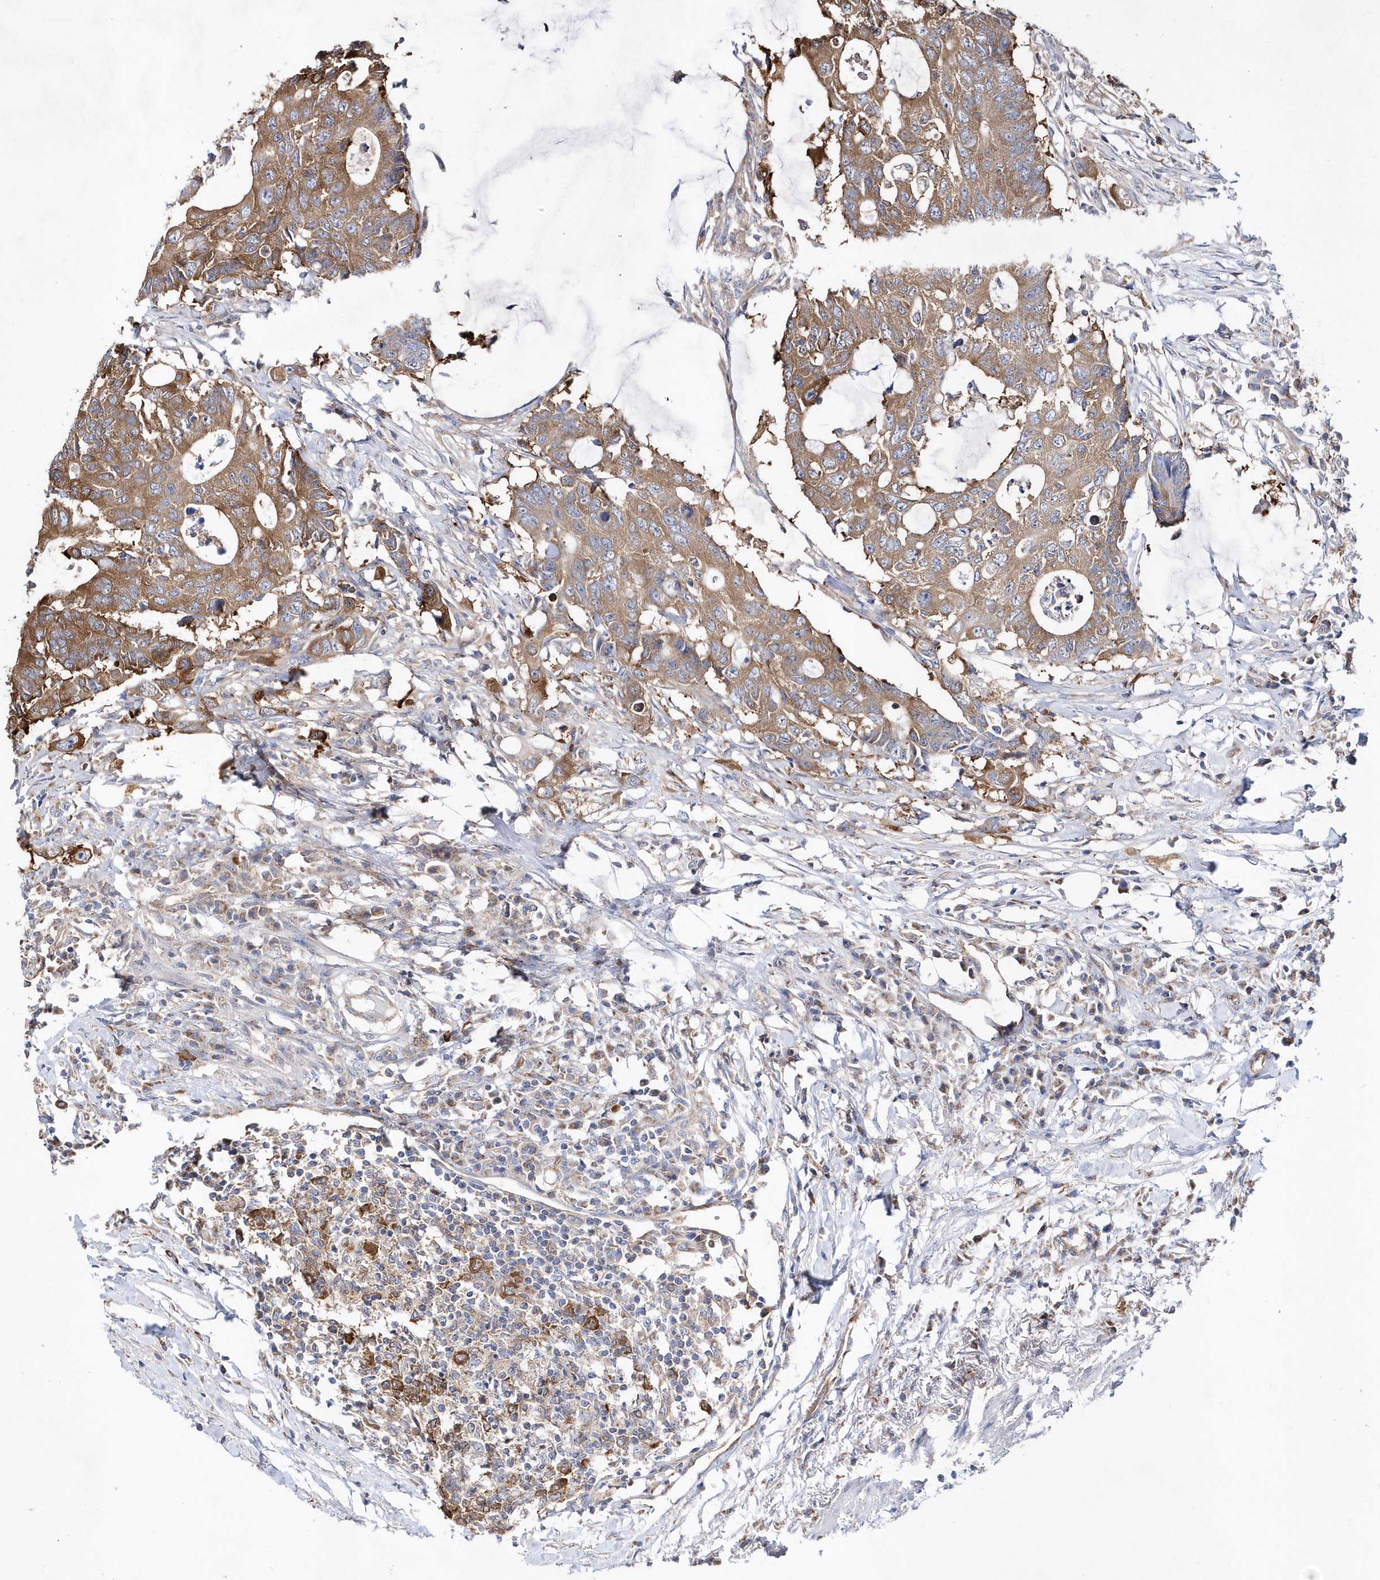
{"staining": {"intensity": "moderate", "quantity": ">75%", "location": "cytoplasmic/membranous"}, "tissue": "colorectal cancer", "cell_type": "Tumor cells", "image_type": "cancer", "snomed": [{"axis": "morphology", "description": "Adenocarcinoma, NOS"}, {"axis": "topography", "description": "Colon"}], "caption": "Immunohistochemistry micrograph of neoplastic tissue: colorectal cancer stained using IHC reveals medium levels of moderate protein expression localized specifically in the cytoplasmic/membranous of tumor cells, appearing as a cytoplasmic/membranous brown color.", "gene": "JKAMP", "patient": {"sex": "male", "age": 71}}